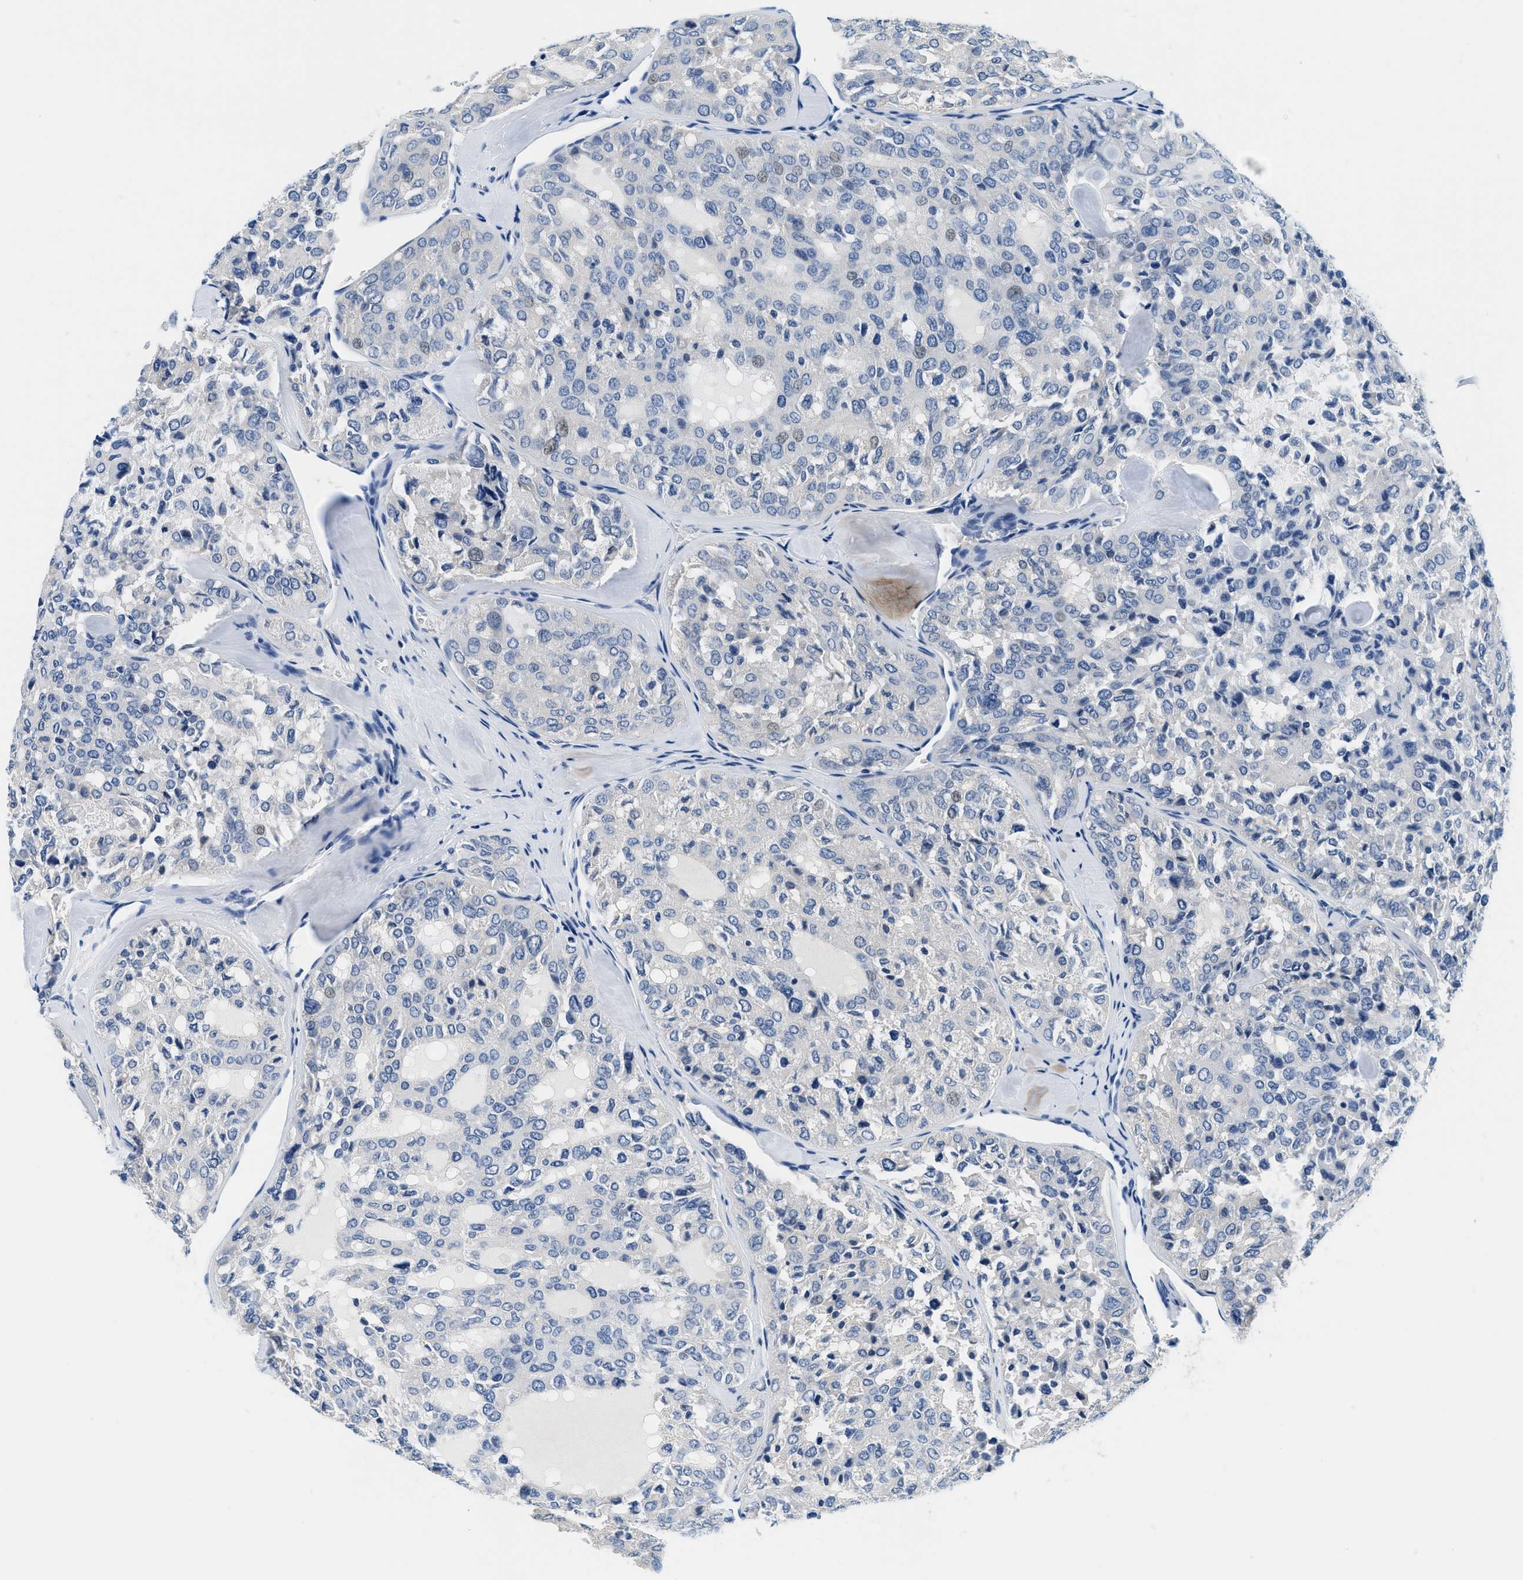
{"staining": {"intensity": "negative", "quantity": "none", "location": "none"}, "tissue": "thyroid cancer", "cell_type": "Tumor cells", "image_type": "cancer", "snomed": [{"axis": "morphology", "description": "Follicular adenoma carcinoma, NOS"}, {"axis": "topography", "description": "Thyroid gland"}], "caption": "Immunohistochemistry (IHC) of follicular adenoma carcinoma (thyroid) reveals no expression in tumor cells. (Brightfield microscopy of DAB (3,3'-diaminobenzidine) IHC at high magnification).", "gene": "GSTM3", "patient": {"sex": "male", "age": 75}}